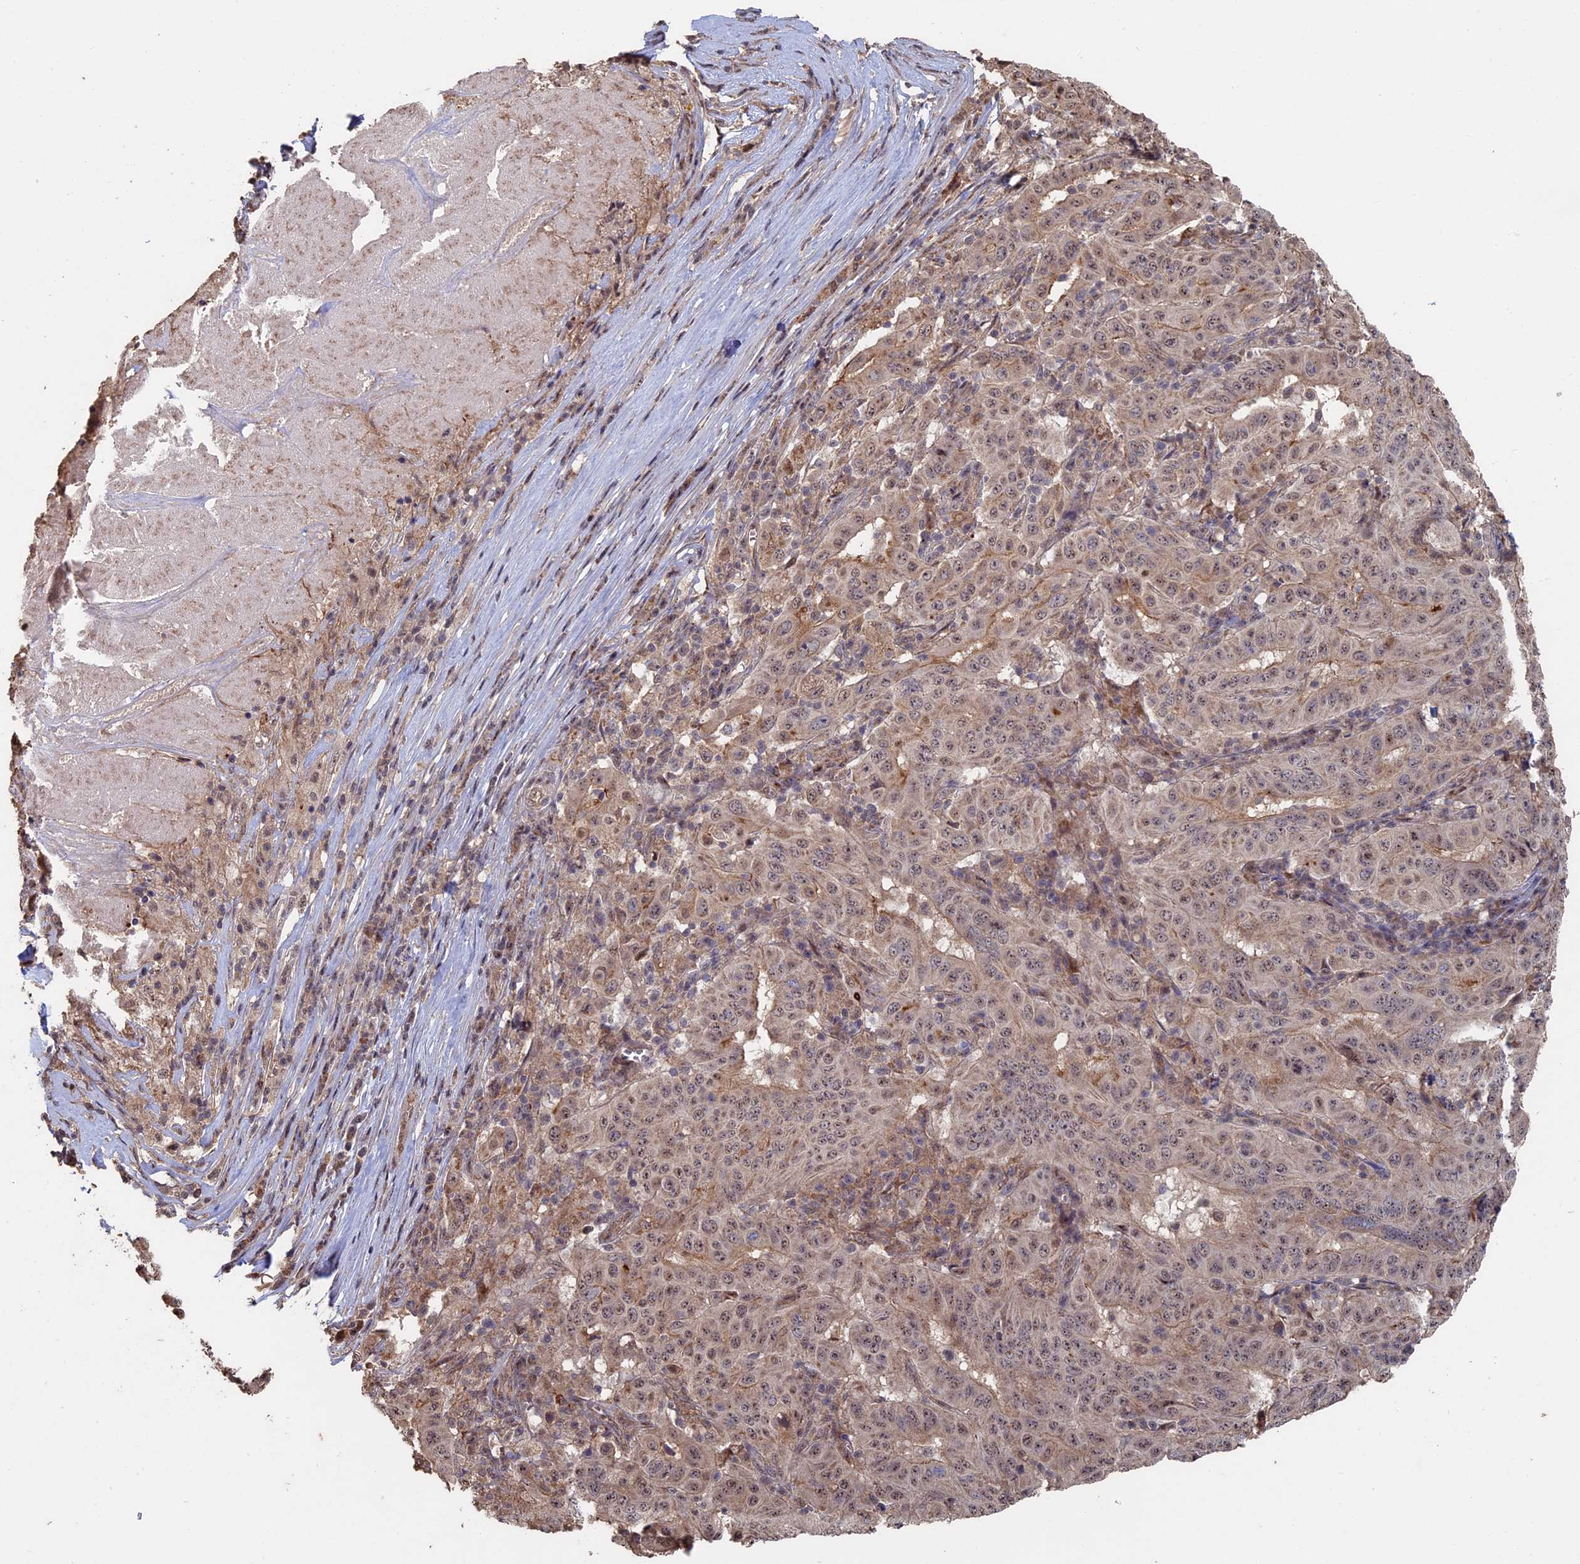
{"staining": {"intensity": "moderate", "quantity": ">75%", "location": "nuclear"}, "tissue": "pancreatic cancer", "cell_type": "Tumor cells", "image_type": "cancer", "snomed": [{"axis": "morphology", "description": "Adenocarcinoma, NOS"}, {"axis": "topography", "description": "Pancreas"}], "caption": "Protein analysis of pancreatic cancer tissue reveals moderate nuclear positivity in approximately >75% of tumor cells. (brown staining indicates protein expression, while blue staining denotes nuclei).", "gene": "KIAA1328", "patient": {"sex": "male", "age": 63}}